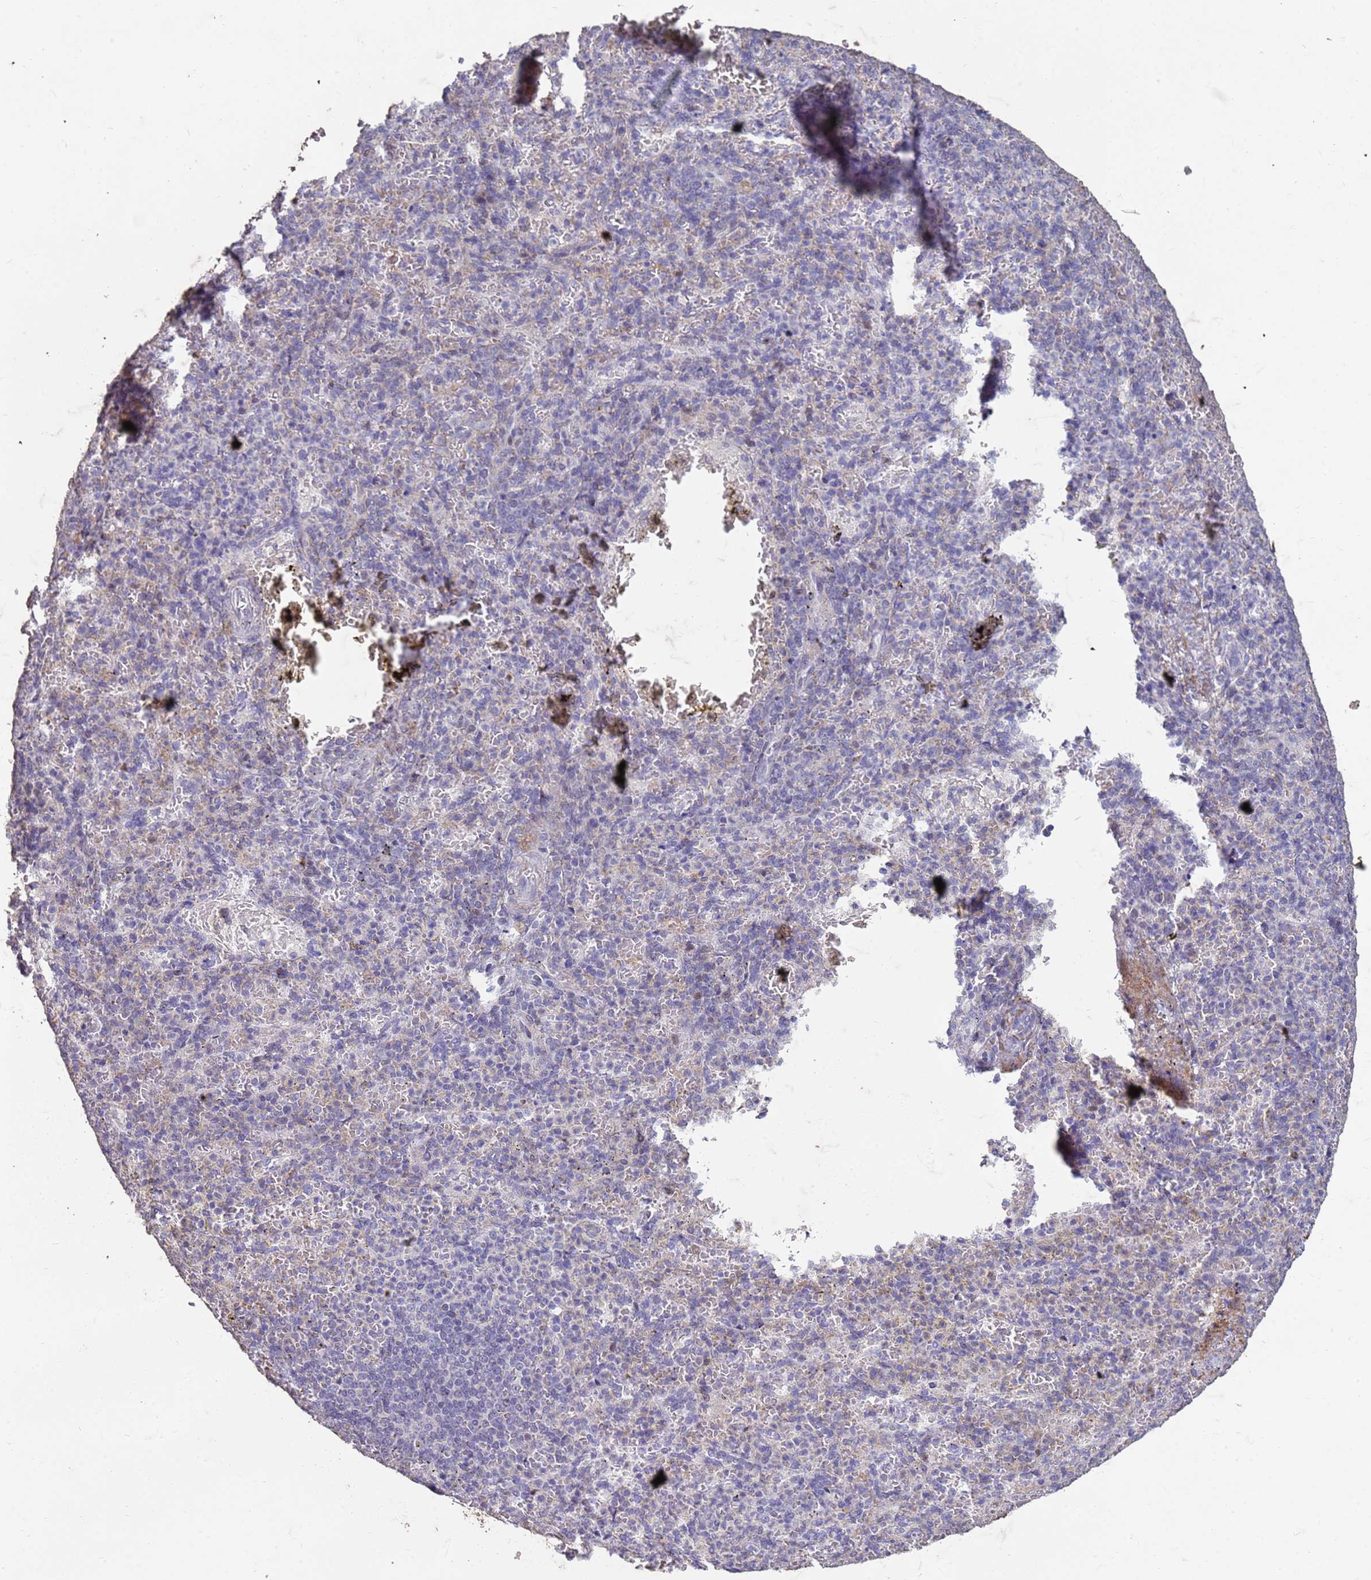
{"staining": {"intensity": "negative", "quantity": "none", "location": "none"}, "tissue": "spleen", "cell_type": "Cells in red pulp", "image_type": "normal", "snomed": [{"axis": "morphology", "description": "Normal tissue, NOS"}, {"axis": "topography", "description": "Spleen"}], "caption": "This is an immunohistochemistry (IHC) photomicrograph of normal human spleen. There is no positivity in cells in red pulp.", "gene": "SLC25A15", "patient": {"sex": "female", "age": 74}}